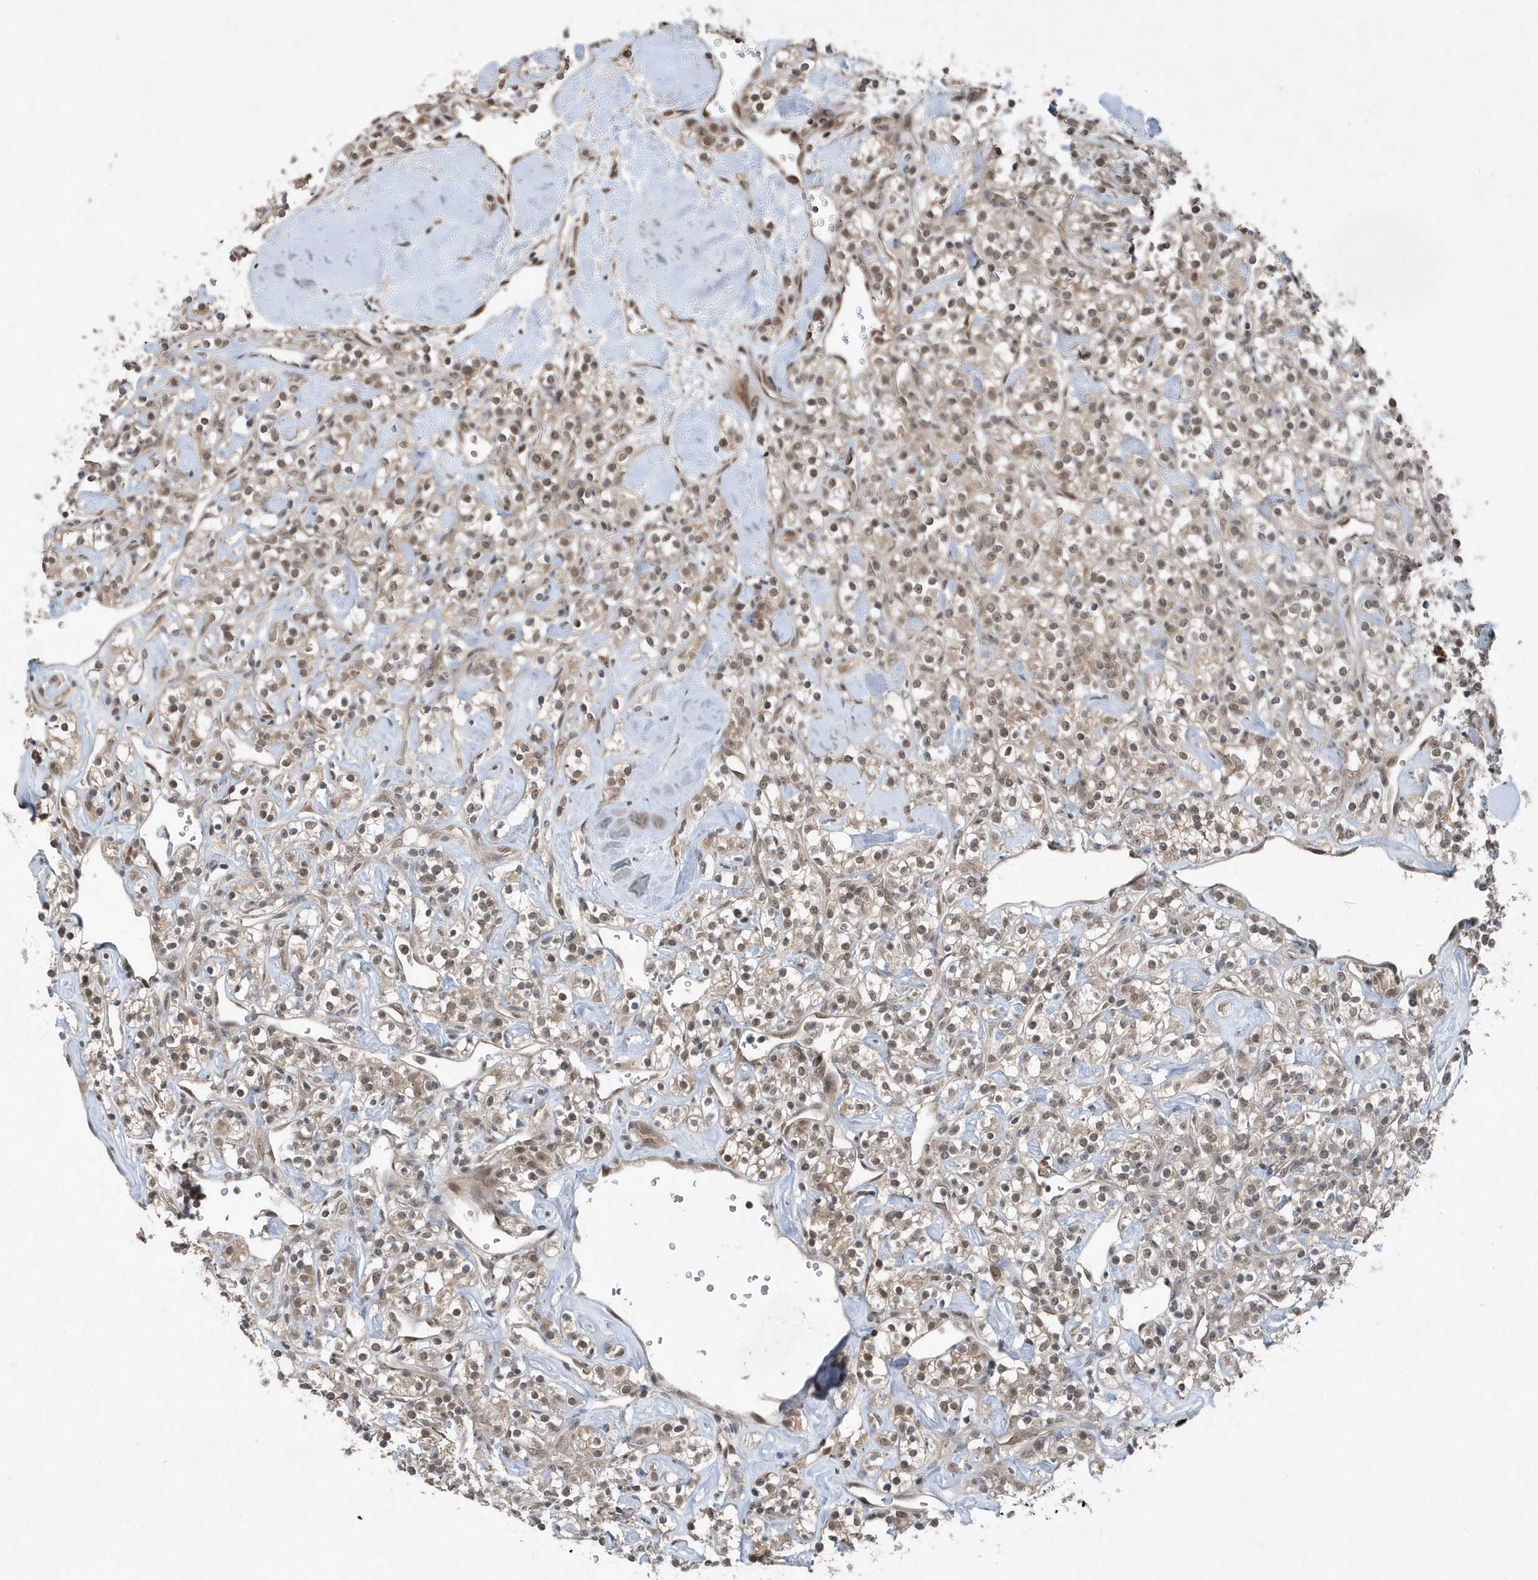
{"staining": {"intensity": "moderate", "quantity": ">75%", "location": "nuclear"}, "tissue": "renal cancer", "cell_type": "Tumor cells", "image_type": "cancer", "snomed": [{"axis": "morphology", "description": "Adenocarcinoma, NOS"}, {"axis": "topography", "description": "Kidney"}], "caption": "Immunohistochemistry (IHC) micrograph of human adenocarcinoma (renal) stained for a protein (brown), which demonstrates medium levels of moderate nuclear positivity in about >75% of tumor cells.", "gene": "QTRT2", "patient": {"sex": "male", "age": 77}}